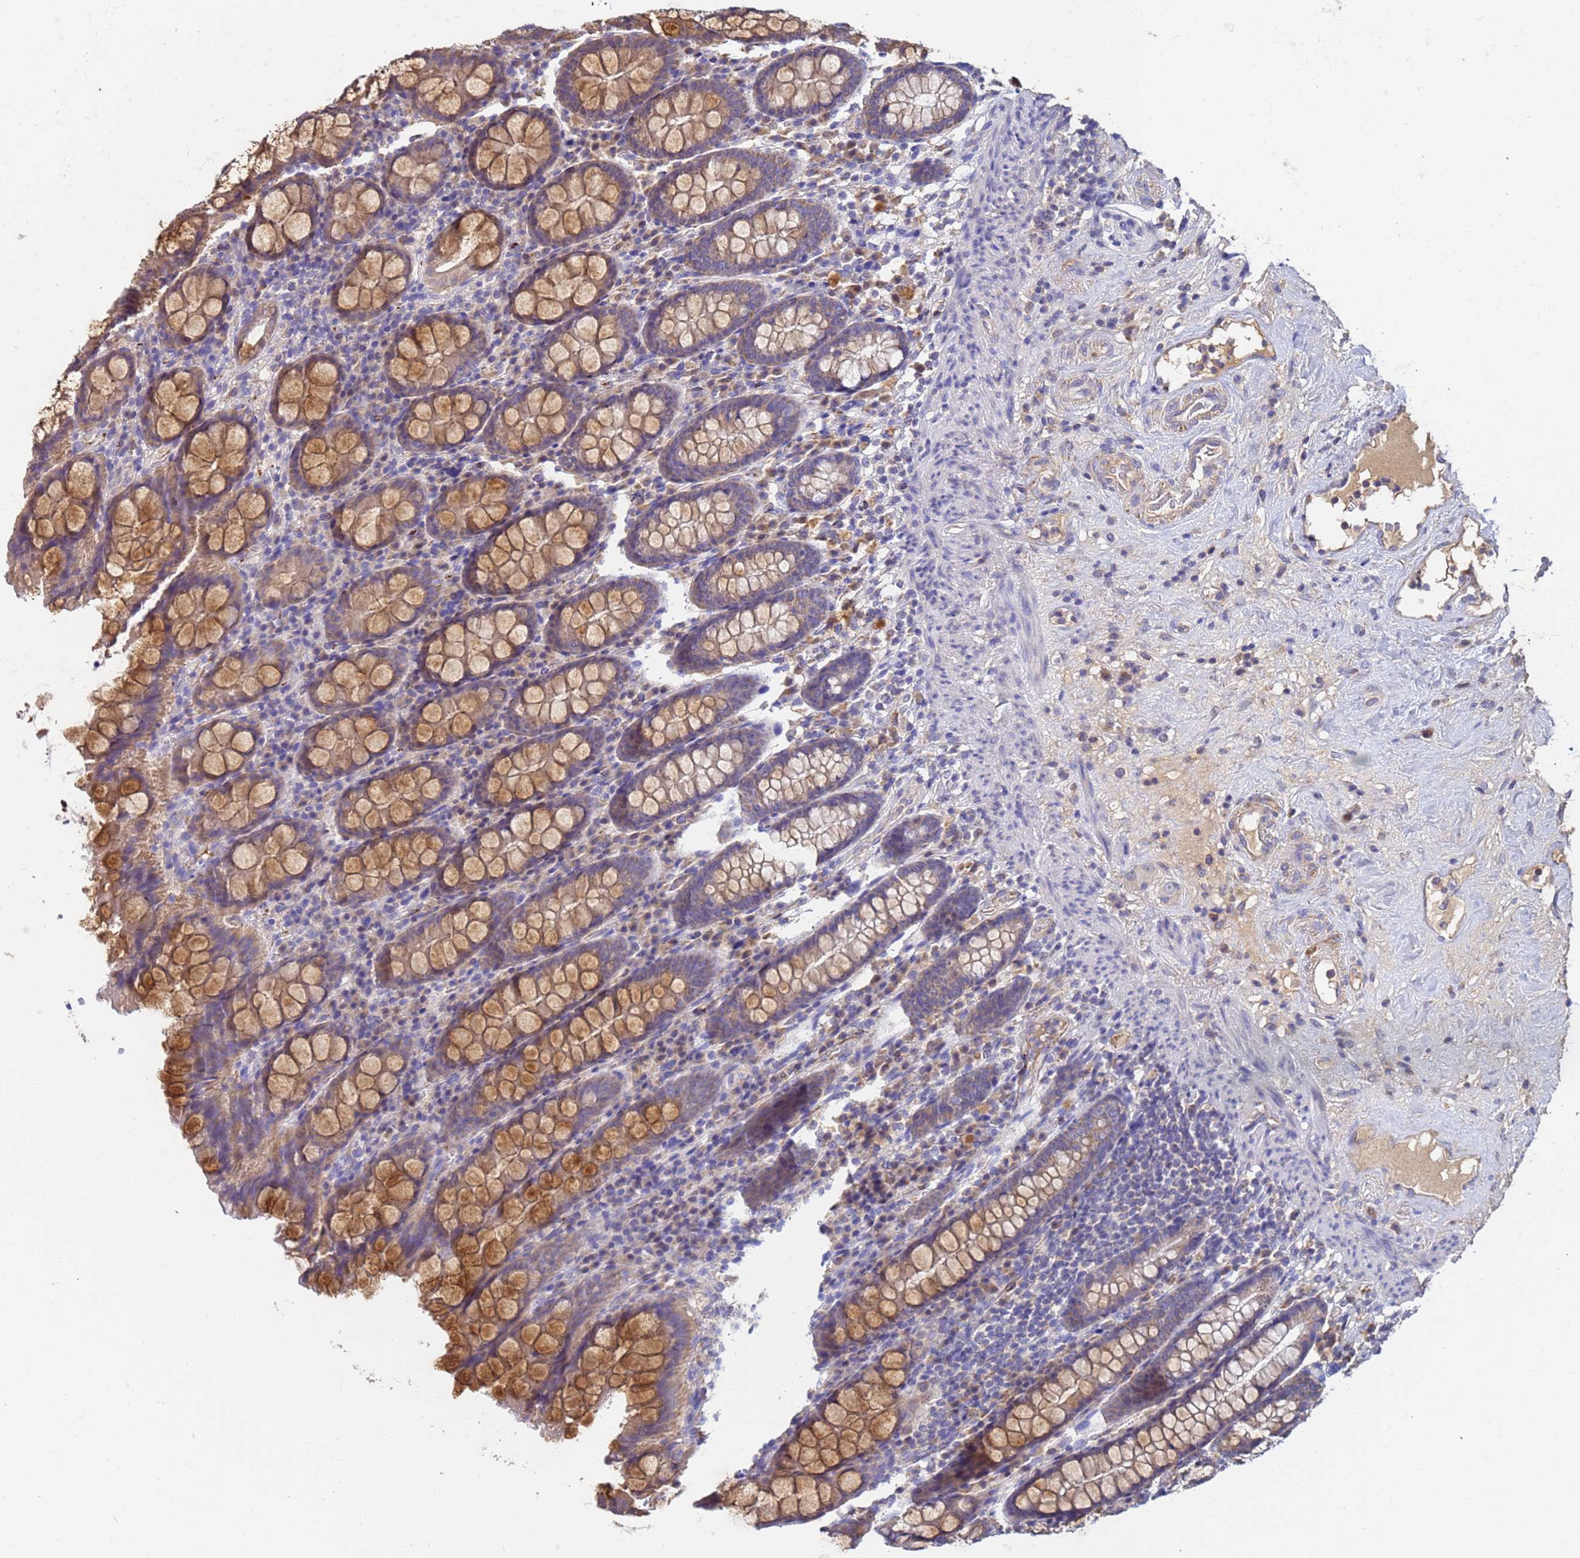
{"staining": {"intensity": "weak", "quantity": ">75%", "location": "cytoplasmic/membranous"}, "tissue": "colon", "cell_type": "Endothelial cells", "image_type": "normal", "snomed": [{"axis": "morphology", "description": "Normal tissue, NOS"}, {"axis": "topography", "description": "Colon"}], "caption": "IHC staining of benign colon, which demonstrates low levels of weak cytoplasmic/membranous staining in approximately >75% of endothelial cells indicating weak cytoplasmic/membranous protein staining. The staining was performed using DAB (brown) for protein detection and nuclei were counterstained in hematoxylin (blue).", "gene": "C5orf34", "patient": {"sex": "female", "age": 79}}